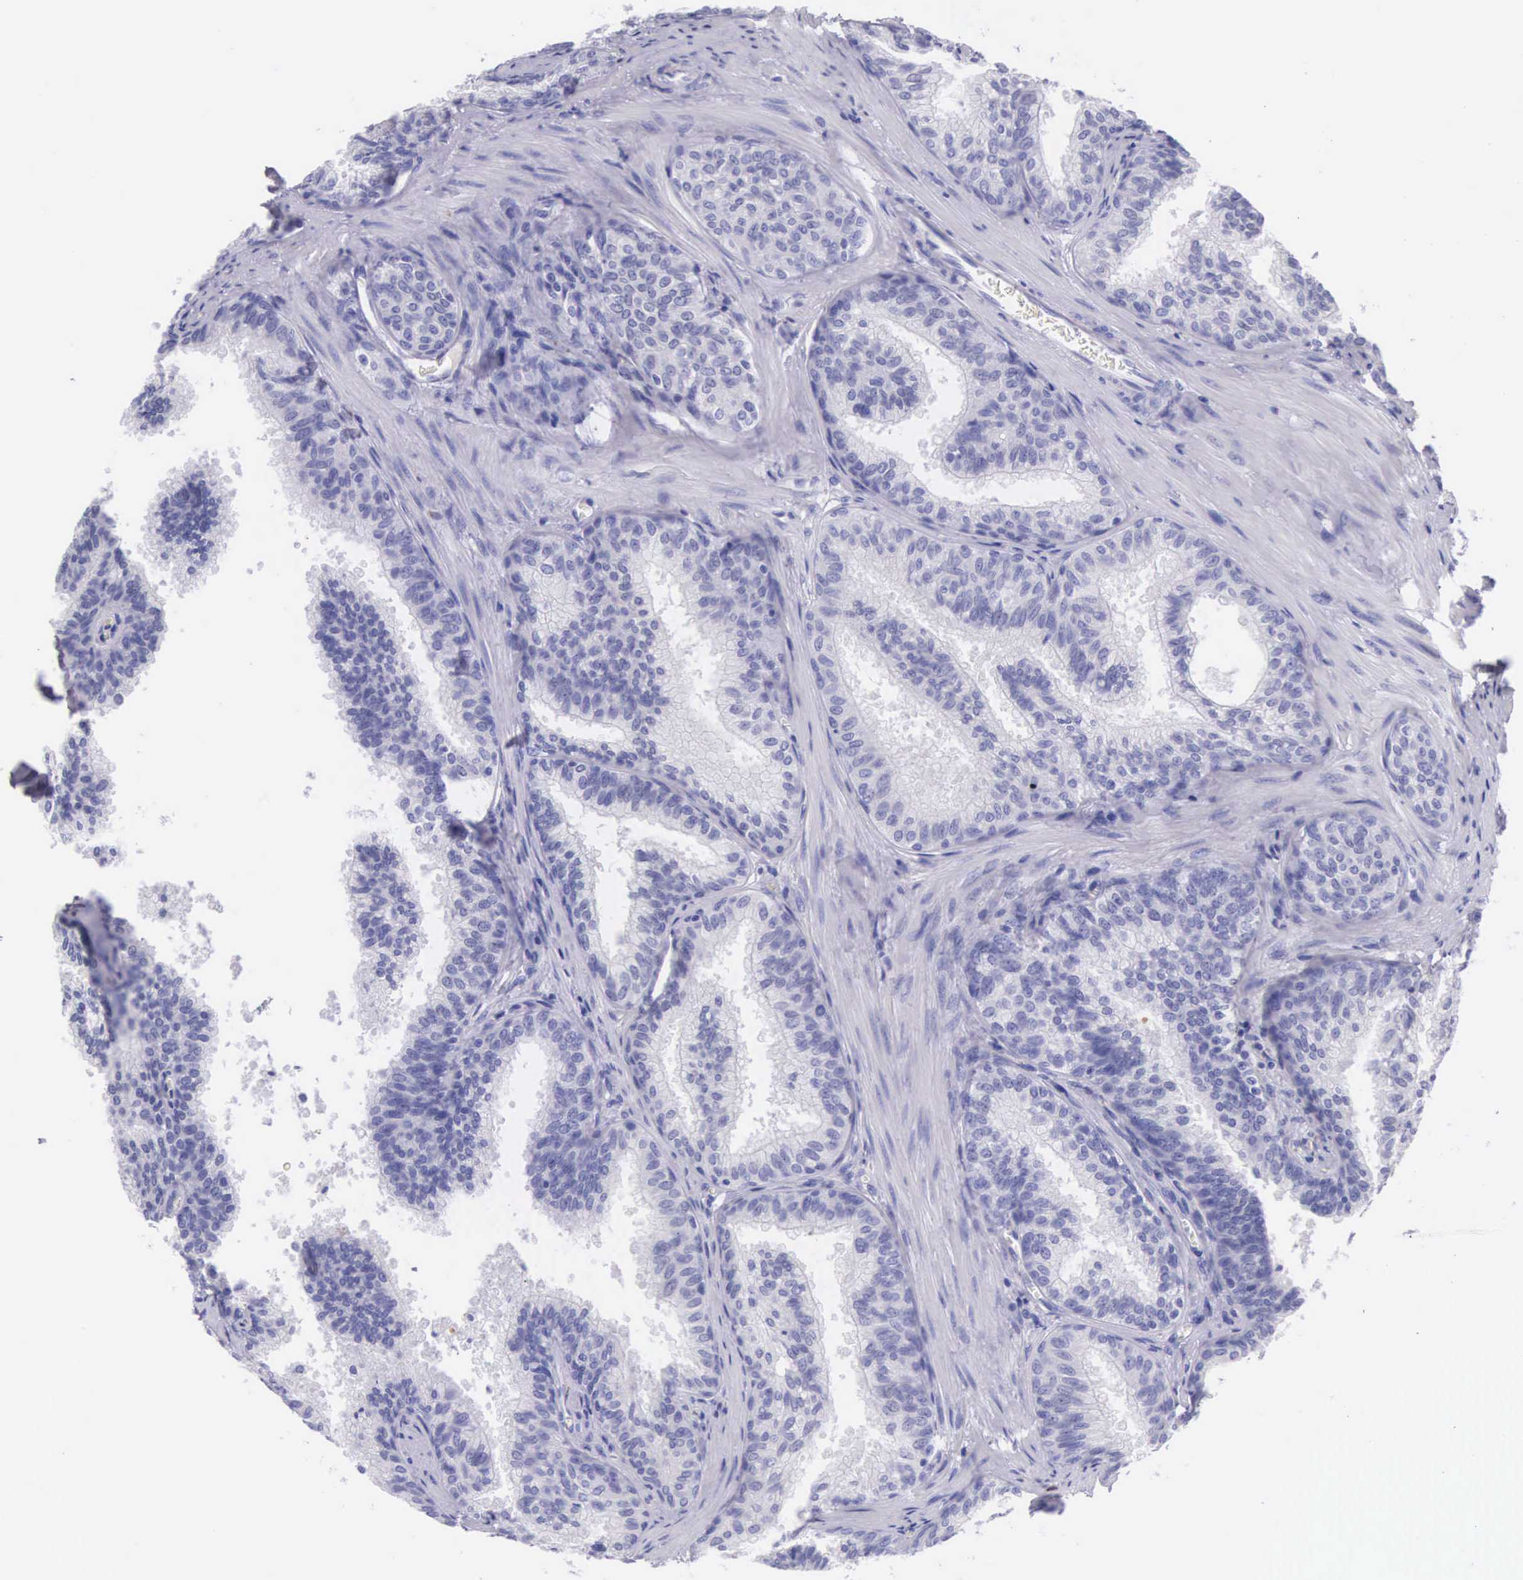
{"staining": {"intensity": "negative", "quantity": "none", "location": "none"}, "tissue": "prostate", "cell_type": "Glandular cells", "image_type": "normal", "snomed": [{"axis": "morphology", "description": "Normal tissue, NOS"}, {"axis": "topography", "description": "Prostate"}], "caption": "Prostate stained for a protein using immunohistochemistry (IHC) exhibits no staining glandular cells.", "gene": "FCN1", "patient": {"sex": "male", "age": 68}}